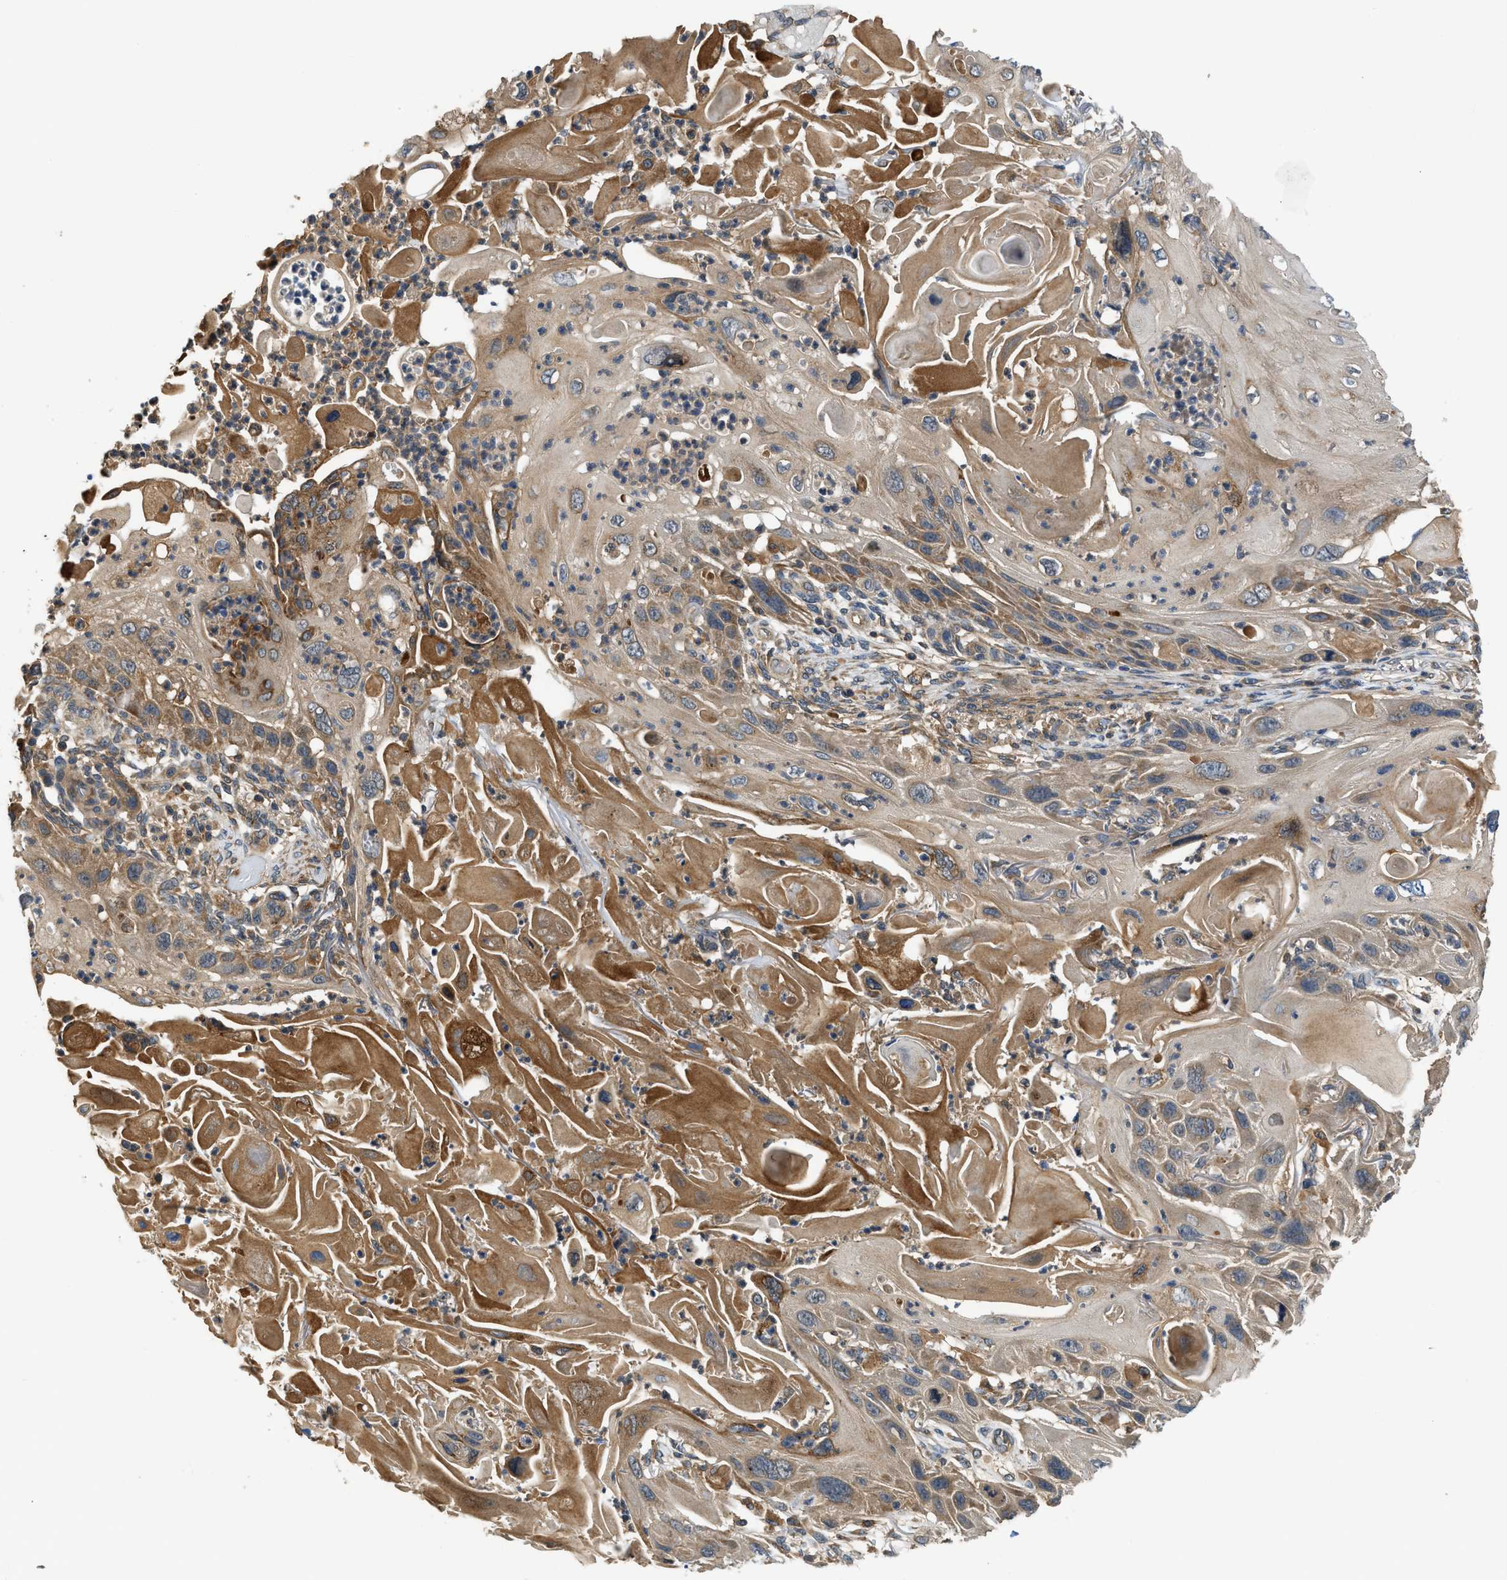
{"staining": {"intensity": "moderate", "quantity": ">75%", "location": "cytoplasmic/membranous"}, "tissue": "skin cancer", "cell_type": "Tumor cells", "image_type": "cancer", "snomed": [{"axis": "morphology", "description": "Squamous cell carcinoma, NOS"}, {"axis": "topography", "description": "Skin"}], "caption": "Human skin cancer stained with a brown dye demonstrates moderate cytoplasmic/membranous positive expression in approximately >75% of tumor cells.", "gene": "PAFAH2", "patient": {"sex": "female", "age": 77}}